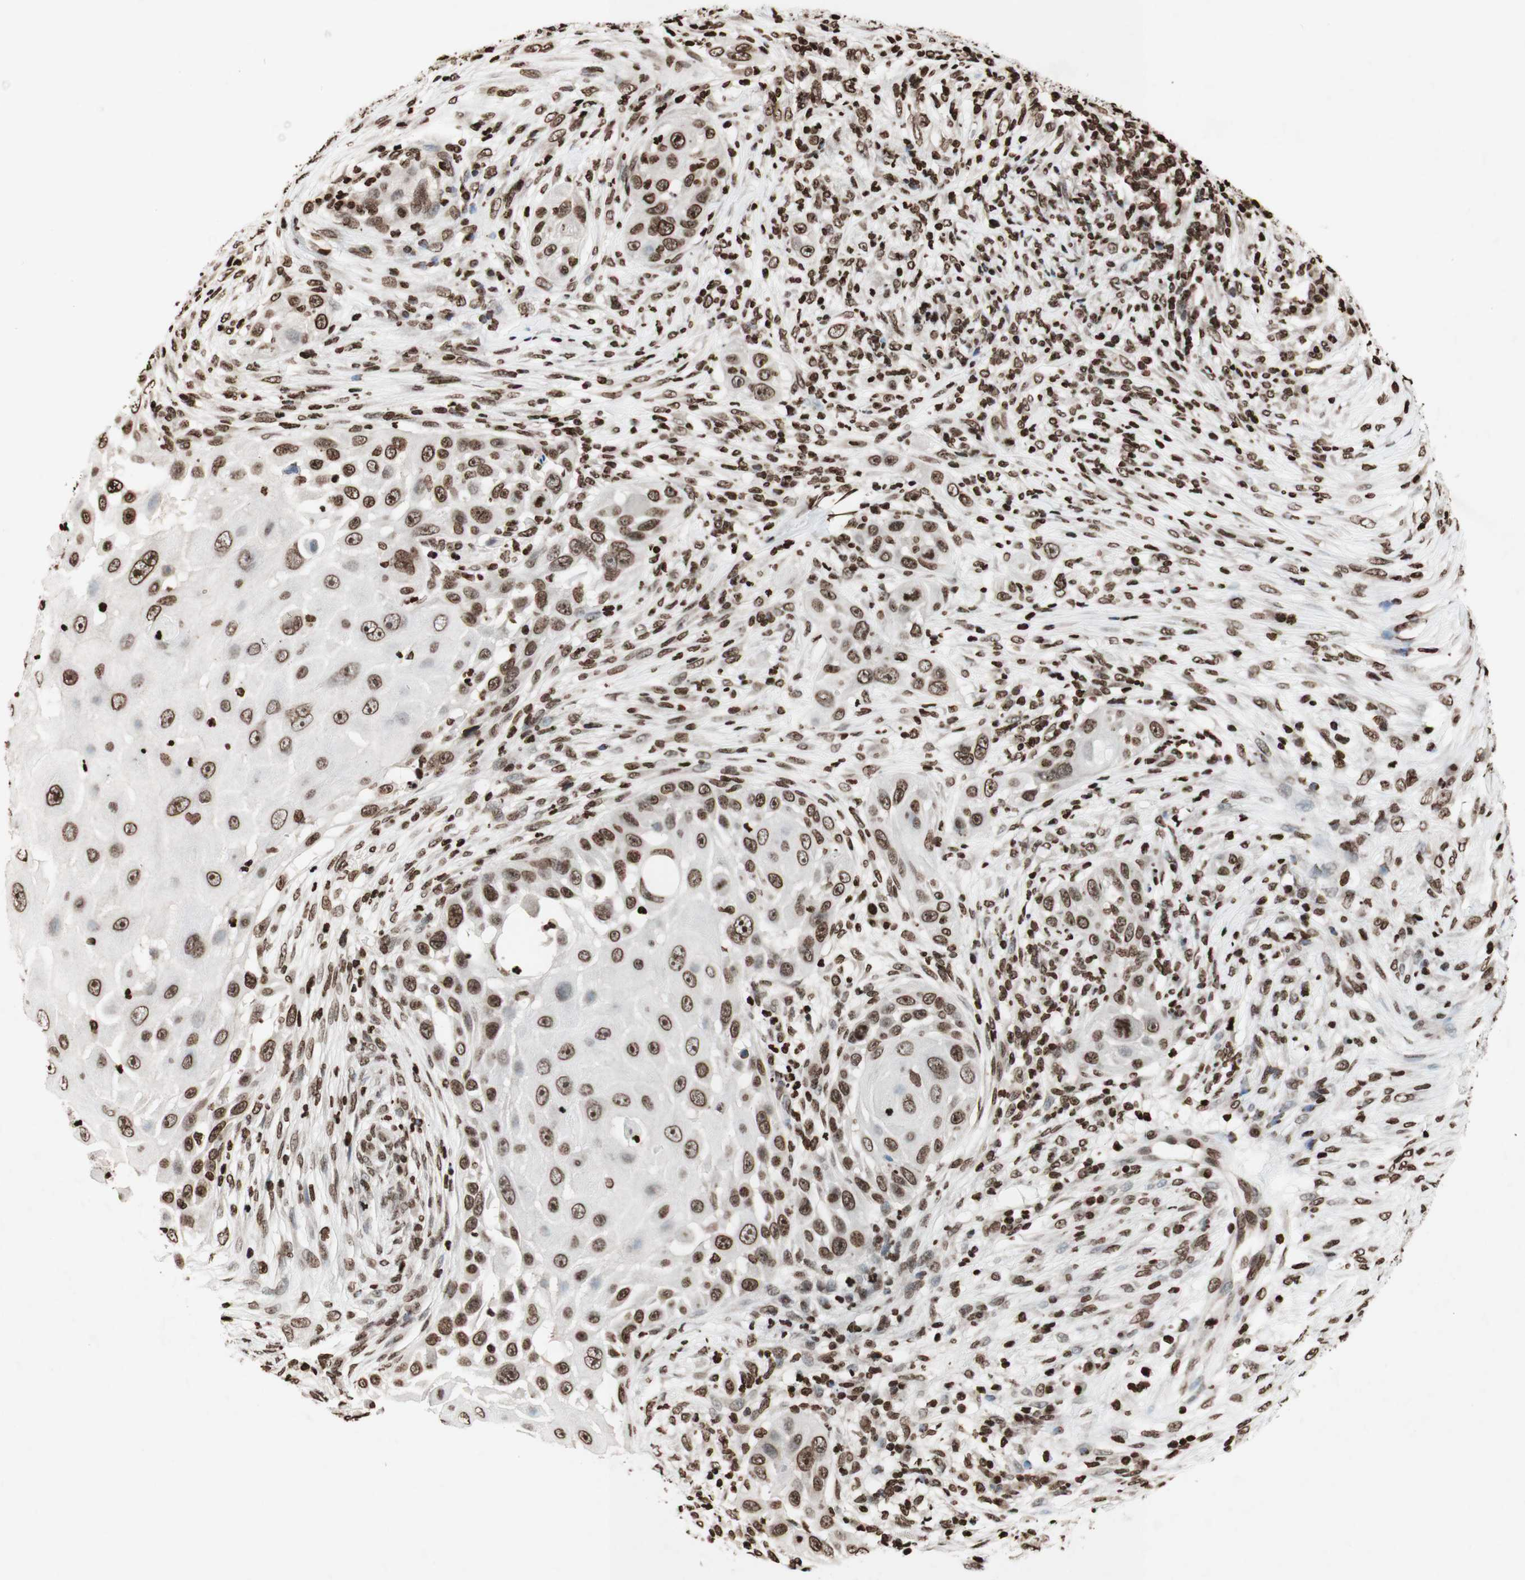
{"staining": {"intensity": "moderate", "quantity": ">75%", "location": "nuclear"}, "tissue": "skin cancer", "cell_type": "Tumor cells", "image_type": "cancer", "snomed": [{"axis": "morphology", "description": "Squamous cell carcinoma, NOS"}, {"axis": "topography", "description": "Skin"}], "caption": "Brown immunohistochemical staining in human skin cancer (squamous cell carcinoma) exhibits moderate nuclear staining in approximately >75% of tumor cells.", "gene": "NCOA3", "patient": {"sex": "female", "age": 44}}